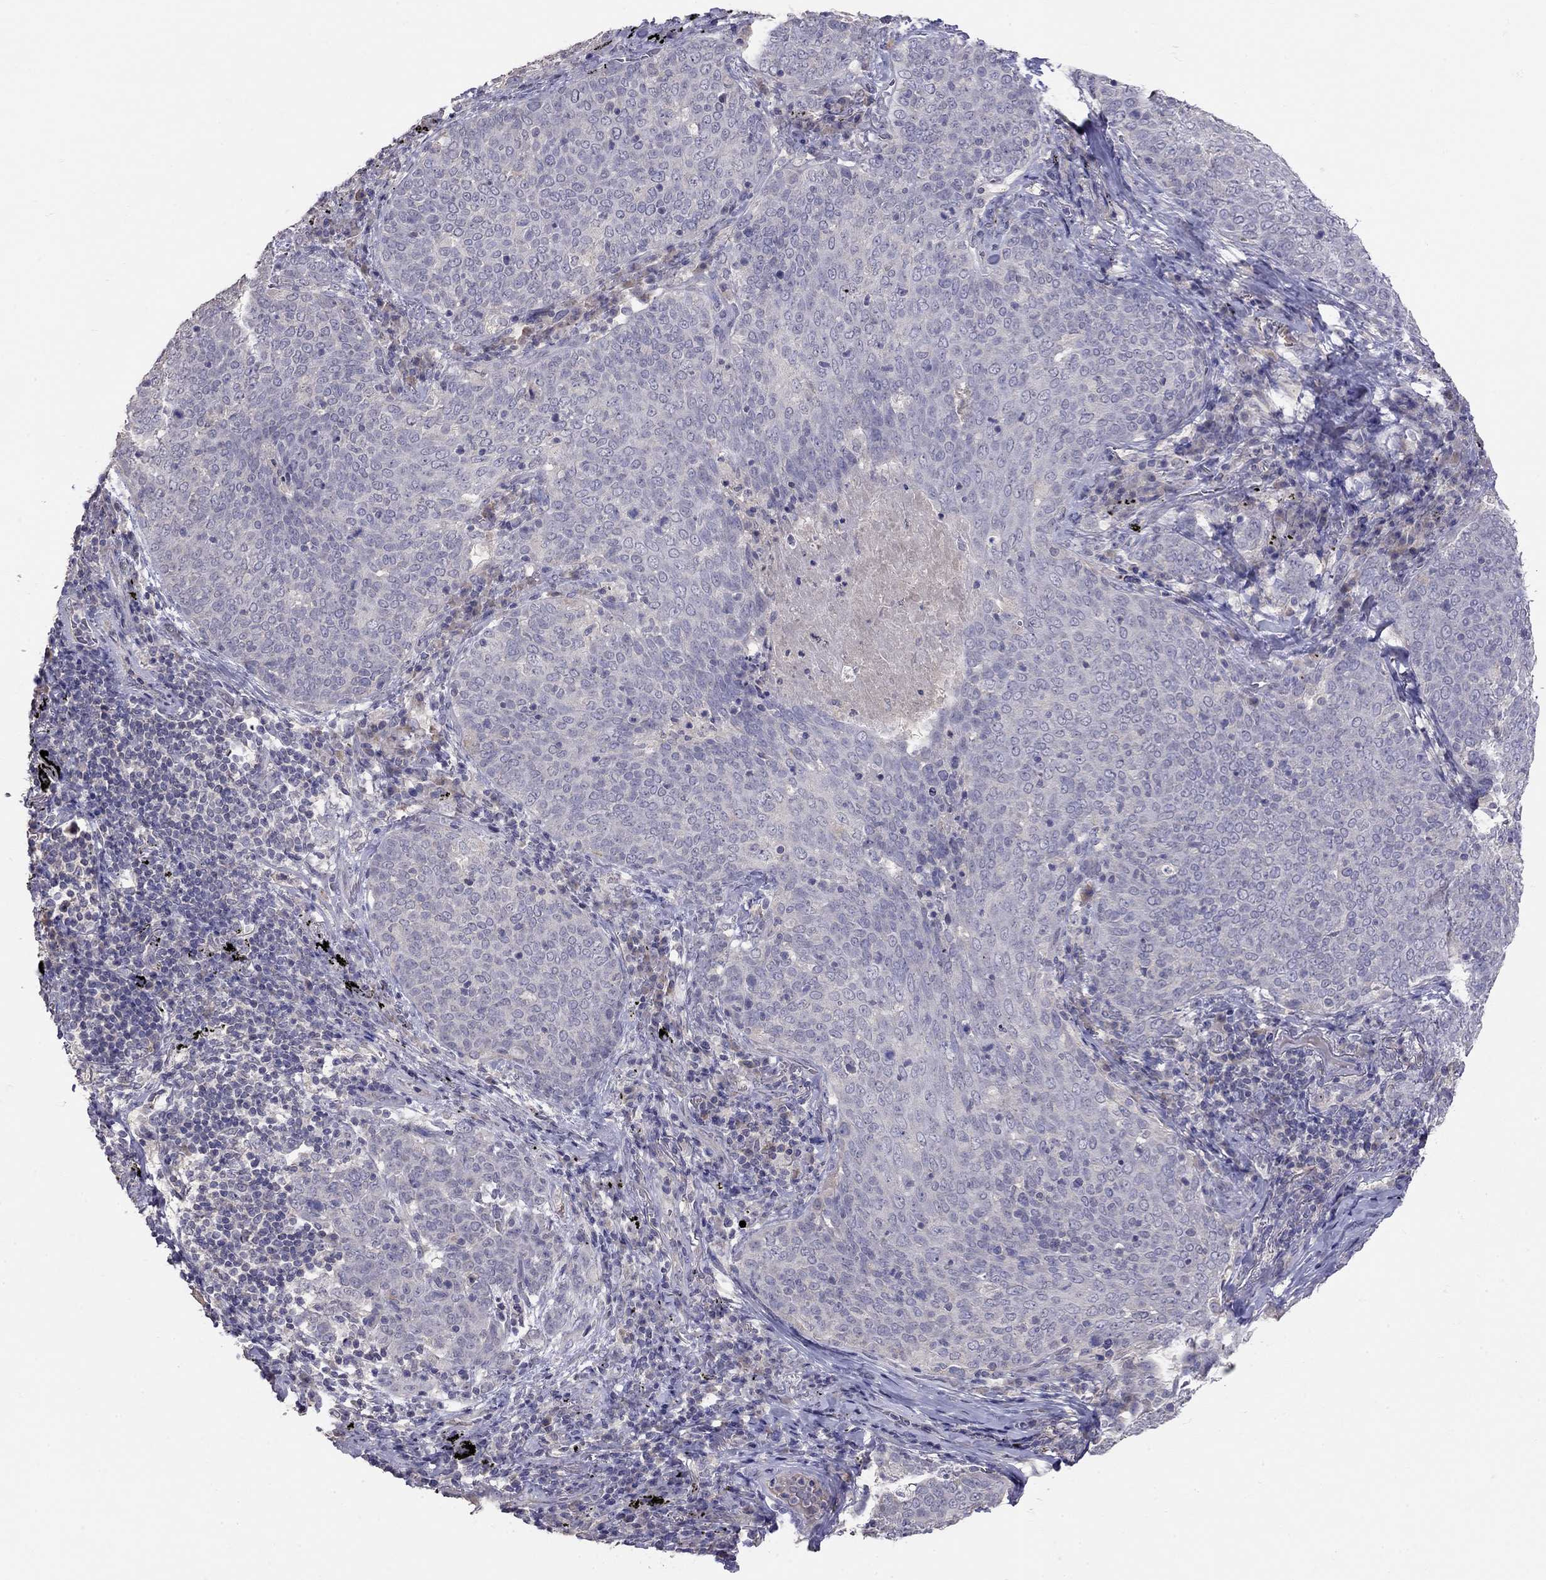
{"staining": {"intensity": "negative", "quantity": "none", "location": "none"}, "tissue": "lung cancer", "cell_type": "Tumor cells", "image_type": "cancer", "snomed": [{"axis": "morphology", "description": "Squamous cell carcinoma, NOS"}, {"axis": "topography", "description": "Lung"}], "caption": "Protein analysis of squamous cell carcinoma (lung) reveals no significant positivity in tumor cells.", "gene": "RTP5", "patient": {"sex": "male", "age": 82}}